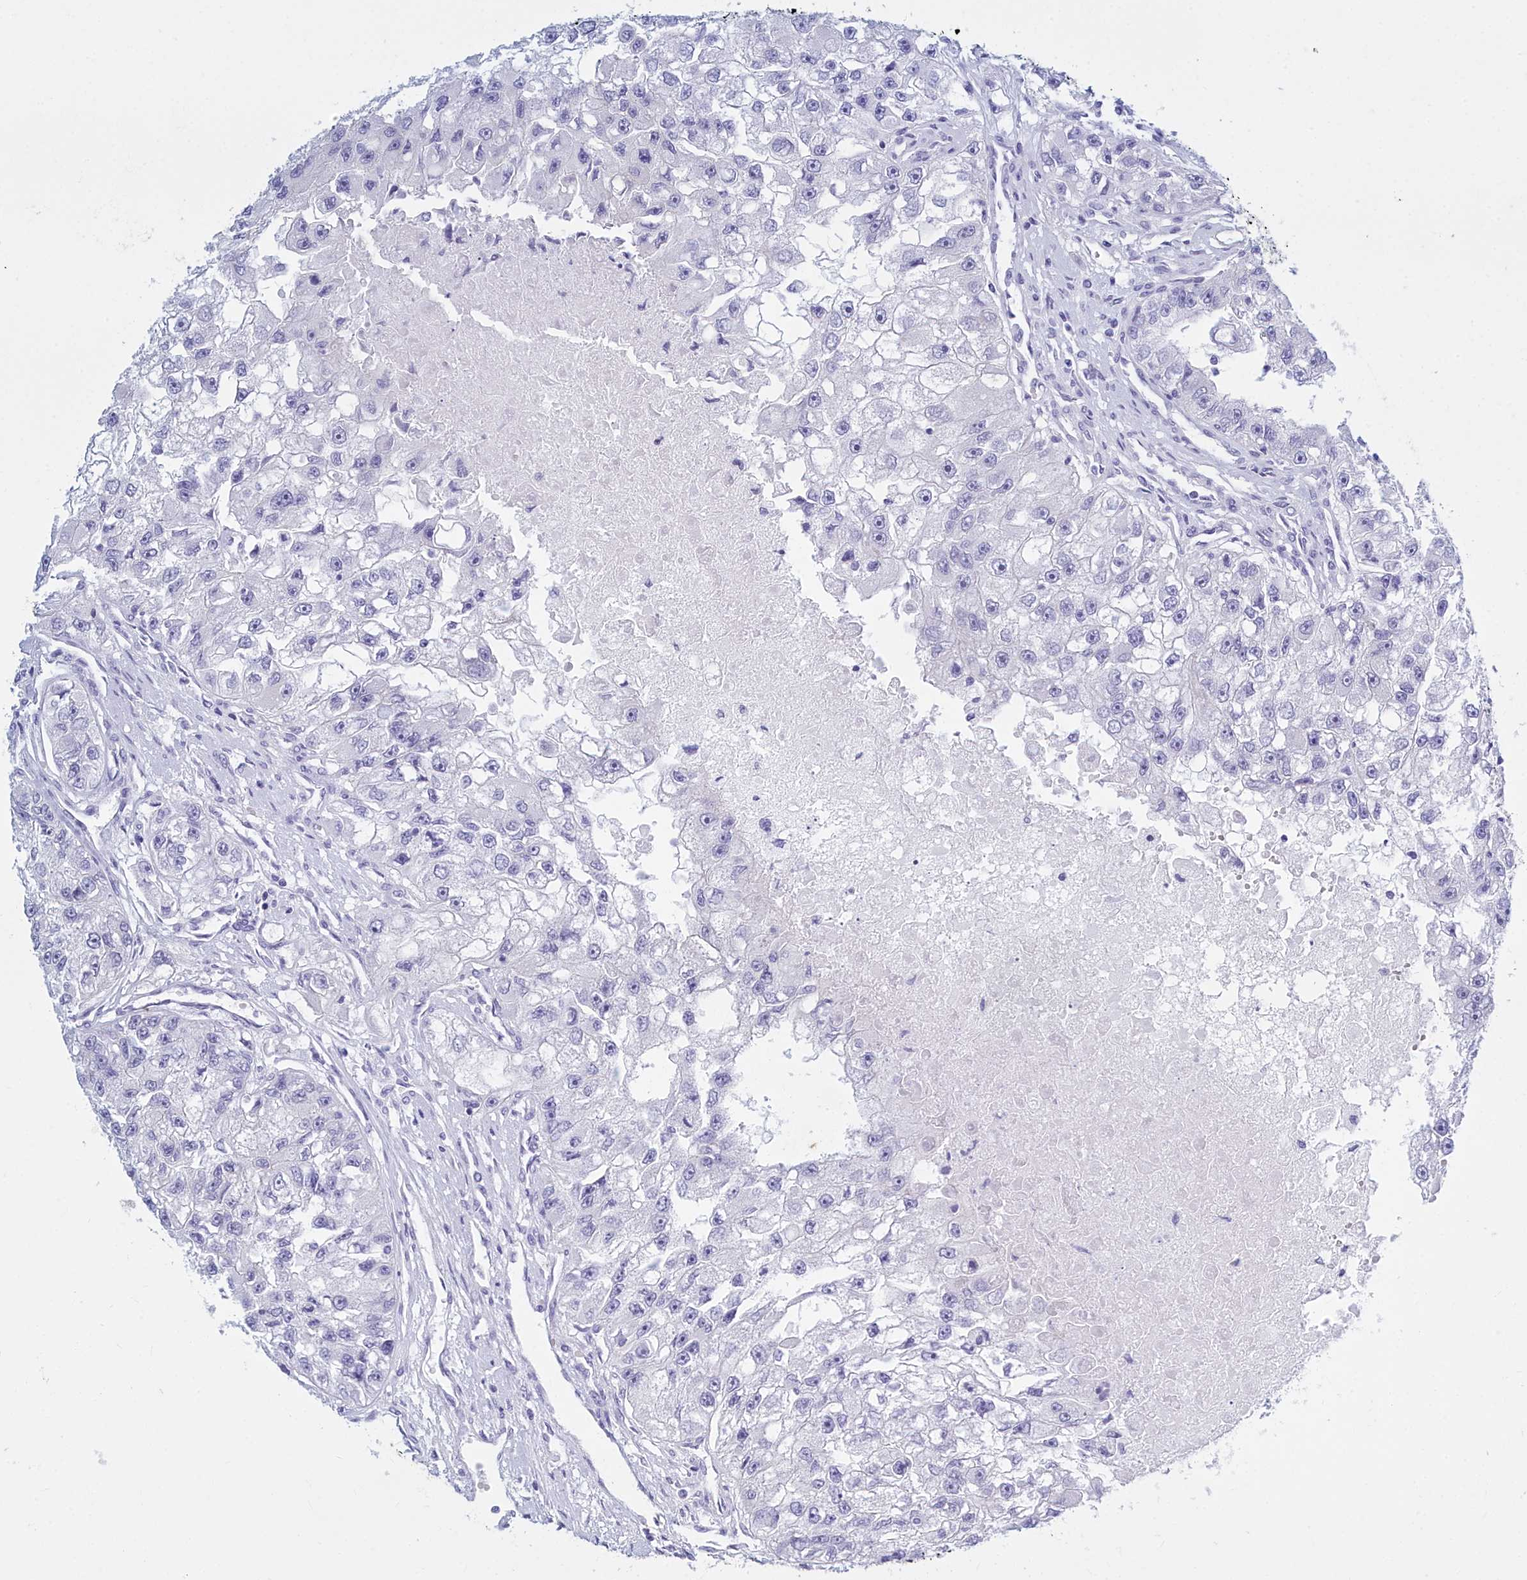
{"staining": {"intensity": "negative", "quantity": "none", "location": "none"}, "tissue": "renal cancer", "cell_type": "Tumor cells", "image_type": "cancer", "snomed": [{"axis": "morphology", "description": "Adenocarcinoma, NOS"}, {"axis": "topography", "description": "Kidney"}], "caption": "Tumor cells show no significant protein expression in renal cancer.", "gene": "TMEM97", "patient": {"sex": "male", "age": 63}}